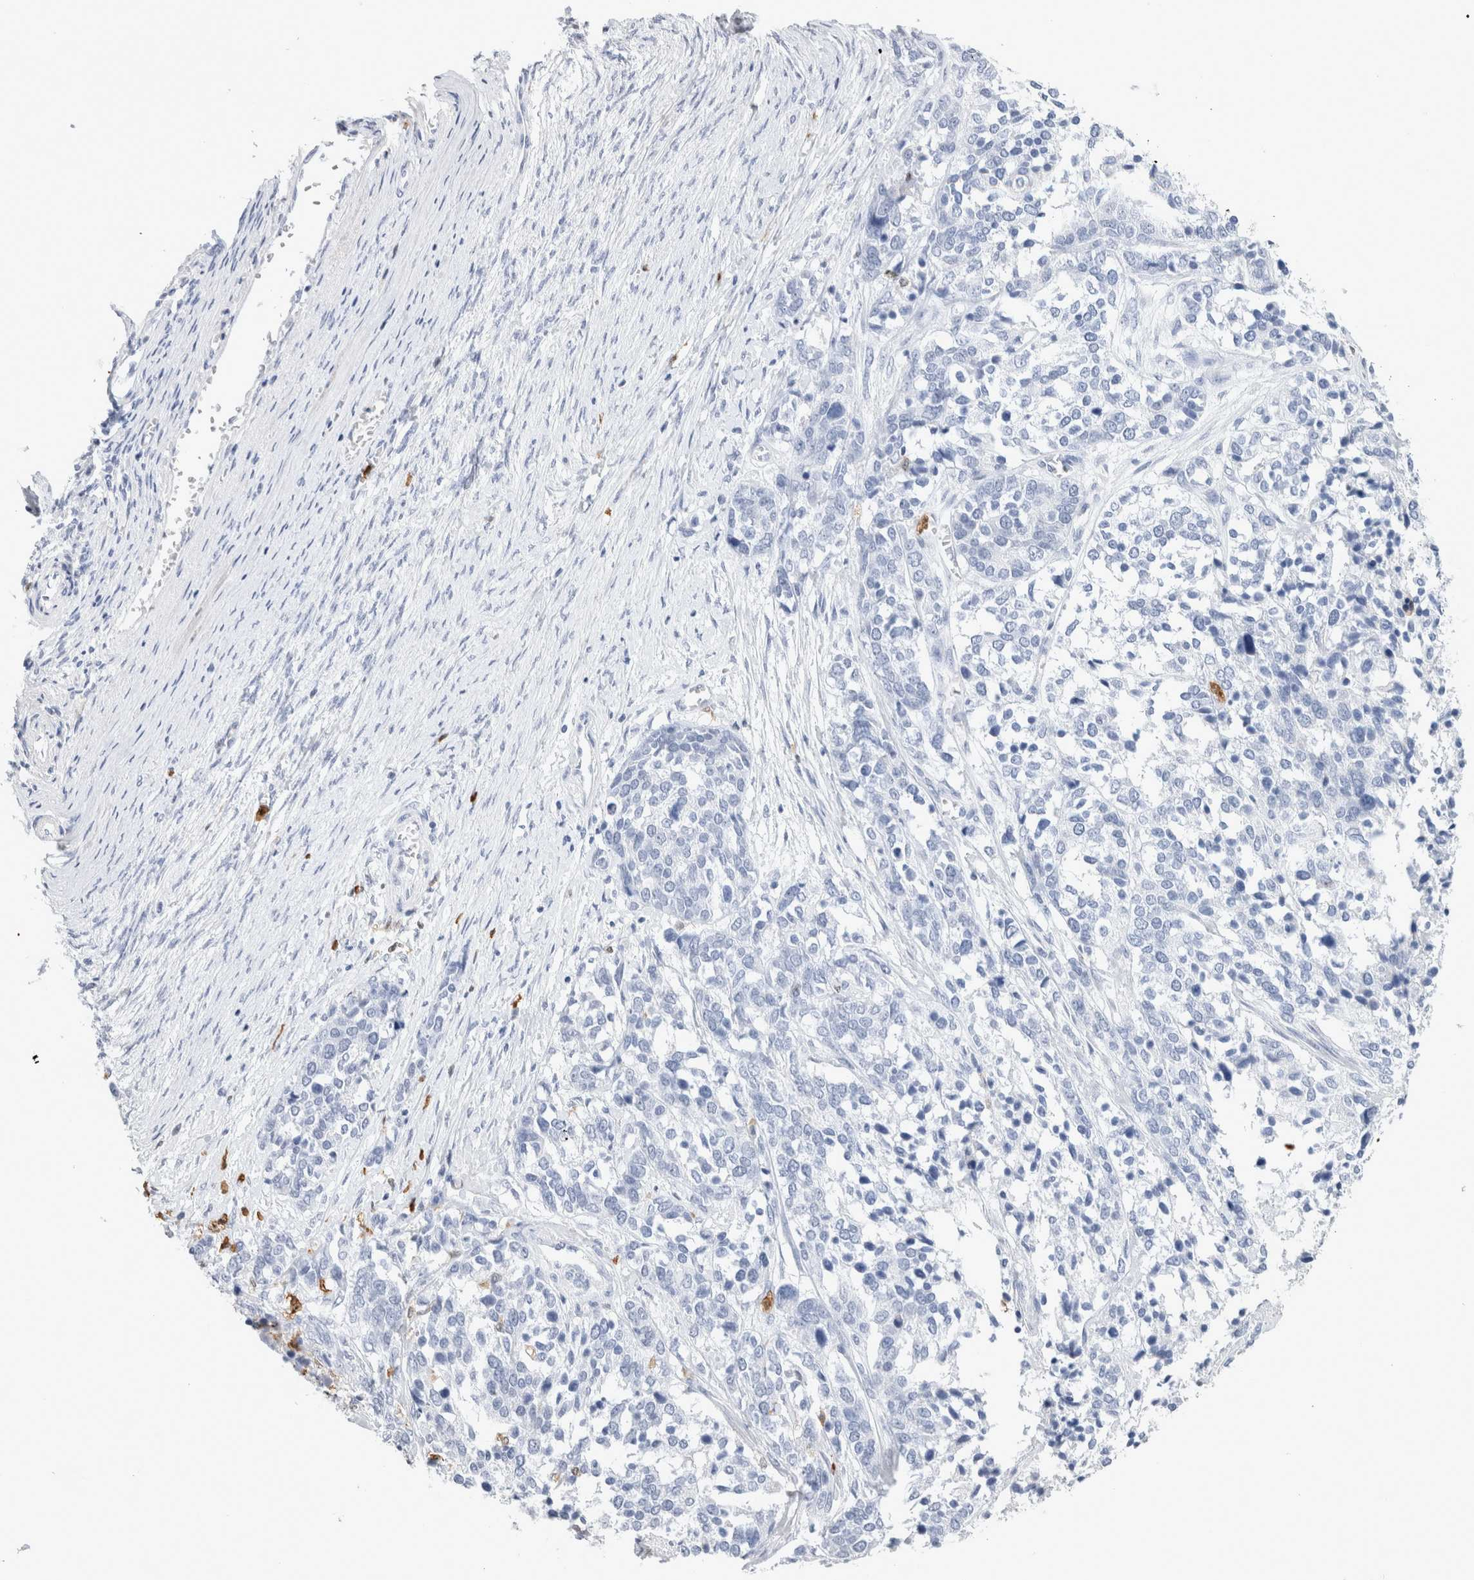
{"staining": {"intensity": "negative", "quantity": "none", "location": "none"}, "tissue": "ovarian cancer", "cell_type": "Tumor cells", "image_type": "cancer", "snomed": [{"axis": "morphology", "description": "Cystadenocarcinoma, serous, NOS"}, {"axis": "topography", "description": "Ovary"}], "caption": "The photomicrograph displays no staining of tumor cells in ovarian serous cystadenocarcinoma.", "gene": "SLC10A5", "patient": {"sex": "female", "age": 44}}